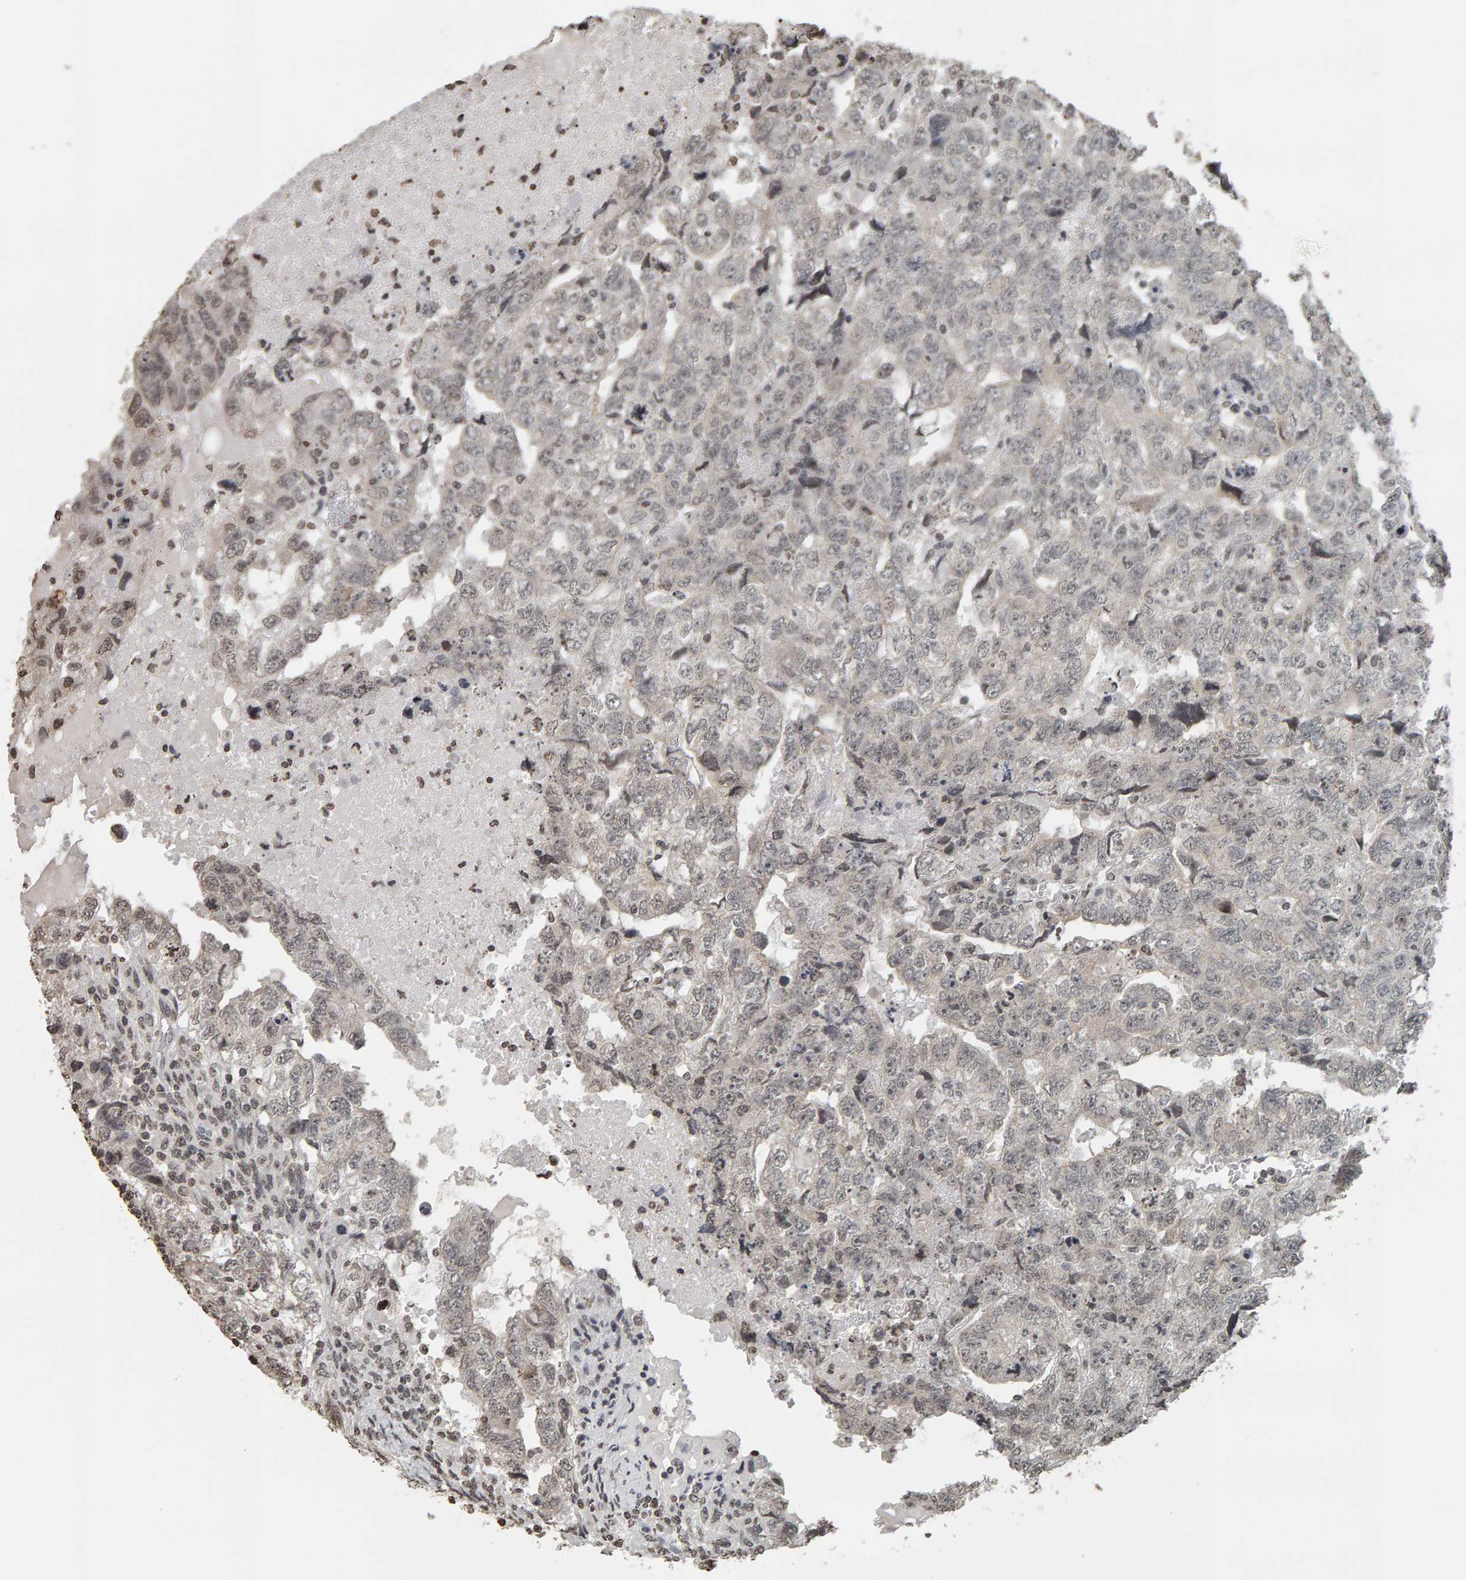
{"staining": {"intensity": "weak", "quantity": "<25%", "location": "nuclear"}, "tissue": "testis cancer", "cell_type": "Tumor cells", "image_type": "cancer", "snomed": [{"axis": "morphology", "description": "Carcinoma, Embryonal, NOS"}, {"axis": "topography", "description": "Testis"}], "caption": "An immunohistochemistry (IHC) histopathology image of embryonal carcinoma (testis) is shown. There is no staining in tumor cells of embryonal carcinoma (testis).", "gene": "AFF4", "patient": {"sex": "male", "age": 36}}